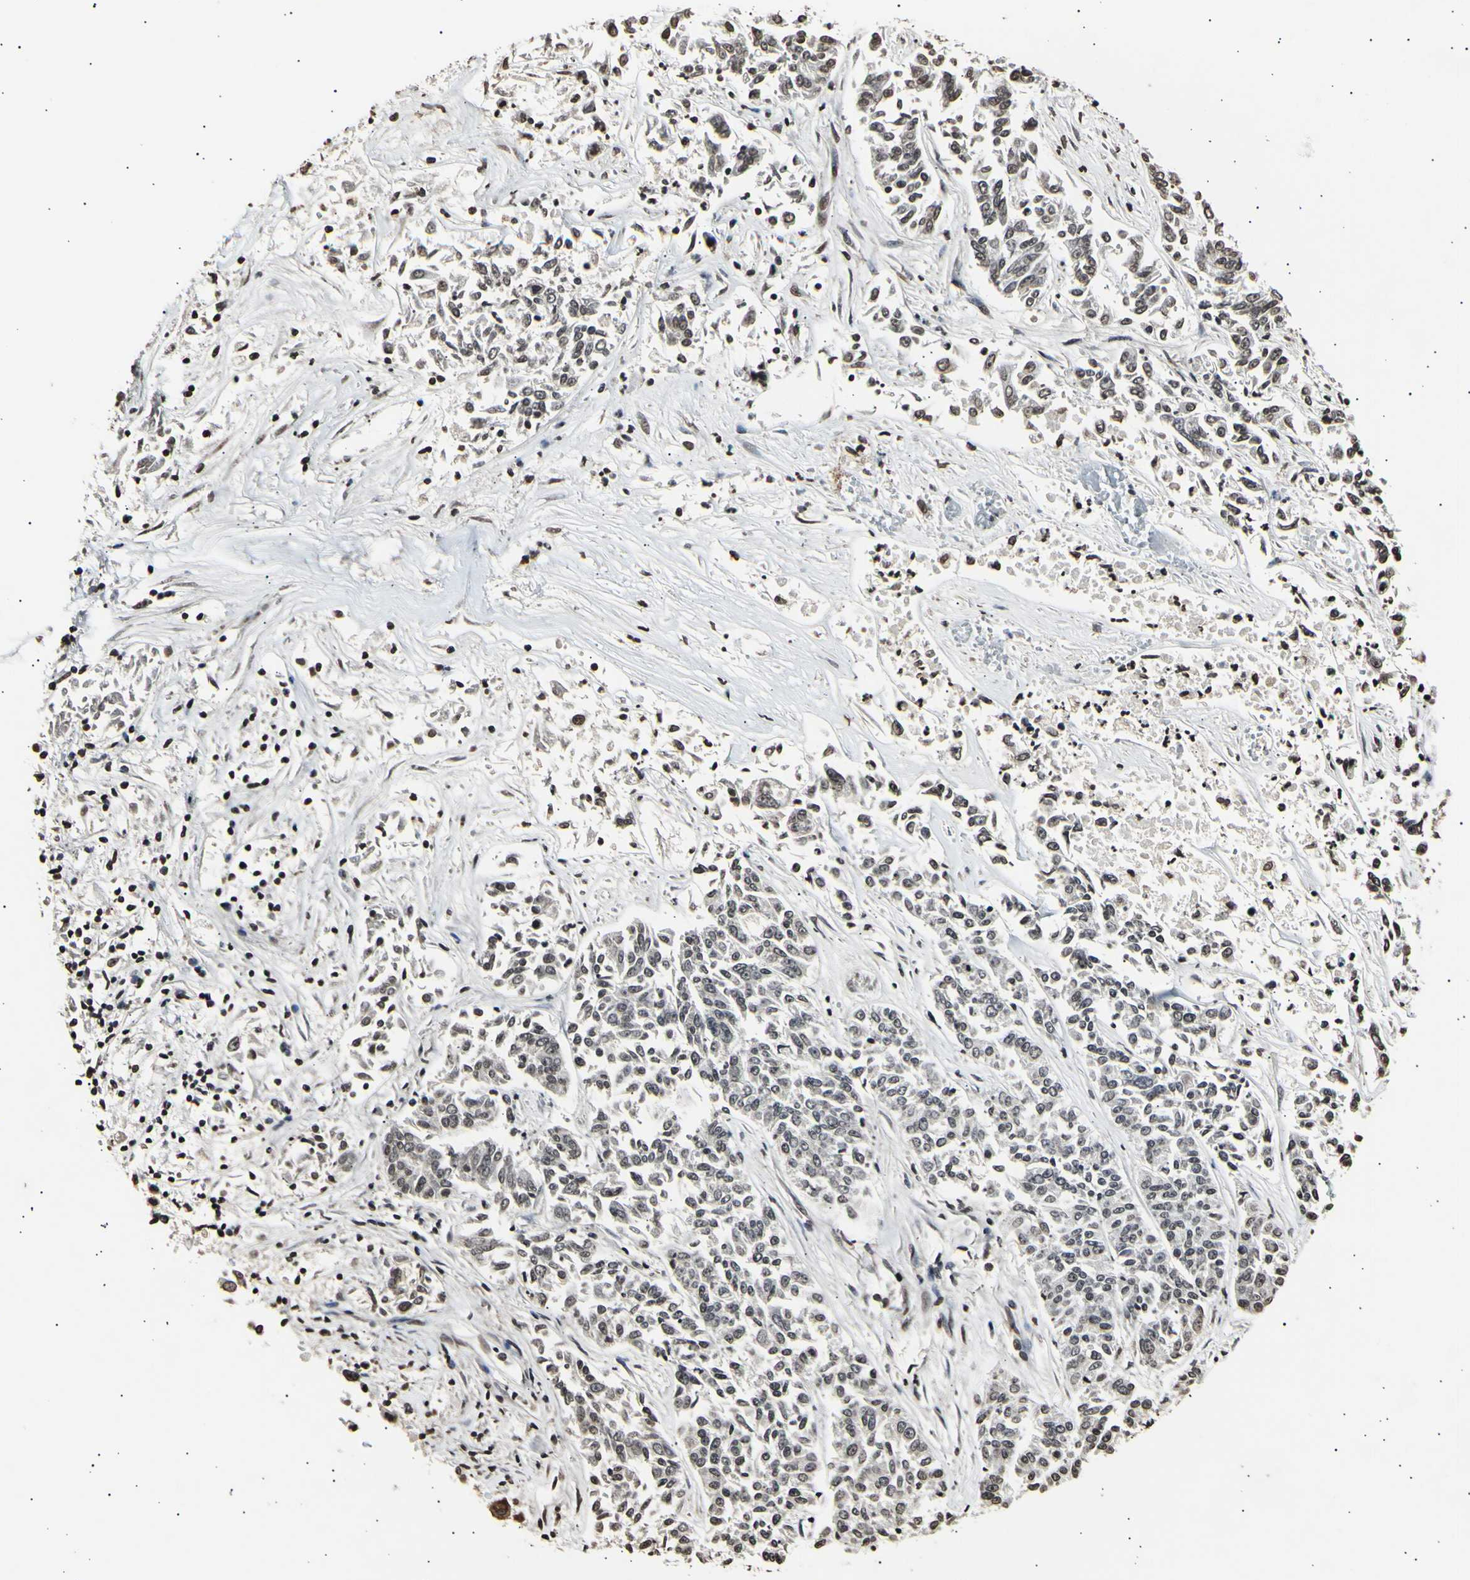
{"staining": {"intensity": "weak", "quantity": ">75%", "location": "cytoplasmic/membranous,nuclear"}, "tissue": "lung cancer", "cell_type": "Tumor cells", "image_type": "cancer", "snomed": [{"axis": "morphology", "description": "Adenocarcinoma, NOS"}, {"axis": "topography", "description": "Lung"}], "caption": "Immunohistochemistry (DAB) staining of lung cancer (adenocarcinoma) exhibits weak cytoplasmic/membranous and nuclear protein expression in about >75% of tumor cells. The staining is performed using DAB brown chromogen to label protein expression. The nuclei are counter-stained blue using hematoxylin.", "gene": "ANAPC7", "patient": {"sex": "male", "age": 84}}